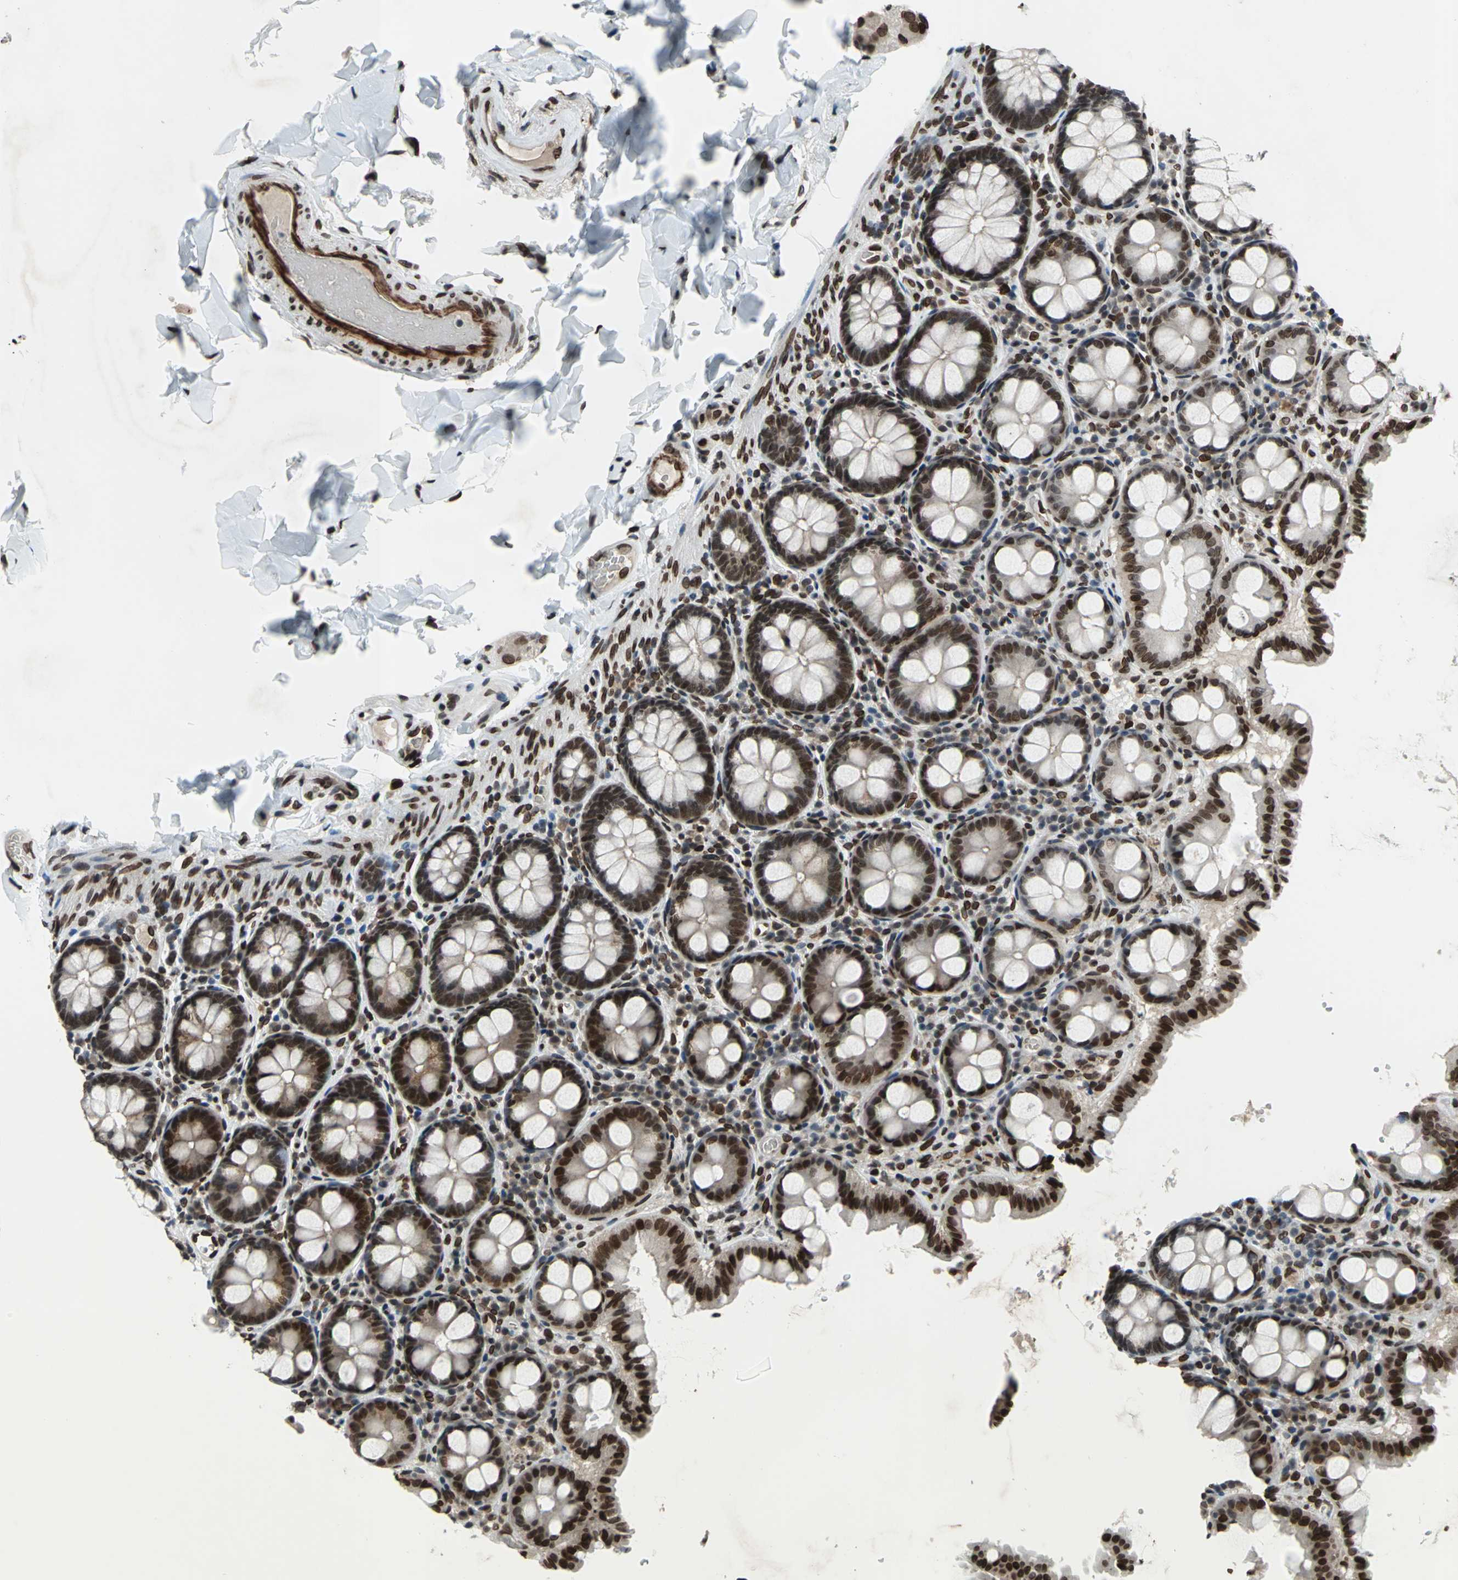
{"staining": {"intensity": "strong", "quantity": ">75%", "location": "nuclear"}, "tissue": "colon", "cell_type": "Endothelial cells", "image_type": "normal", "snomed": [{"axis": "morphology", "description": "Normal tissue, NOS"}, {"axis": "topography", "description": "Colon"}], "caption": "Immunohistochemistry (IHC) image of benign human colon stained for a protein (brown), which displays high levels of strong nuclear expression in about >75% of endothelial cells.", "gene": "ISY1", "patient": {"sex": "female", "age": 61}}